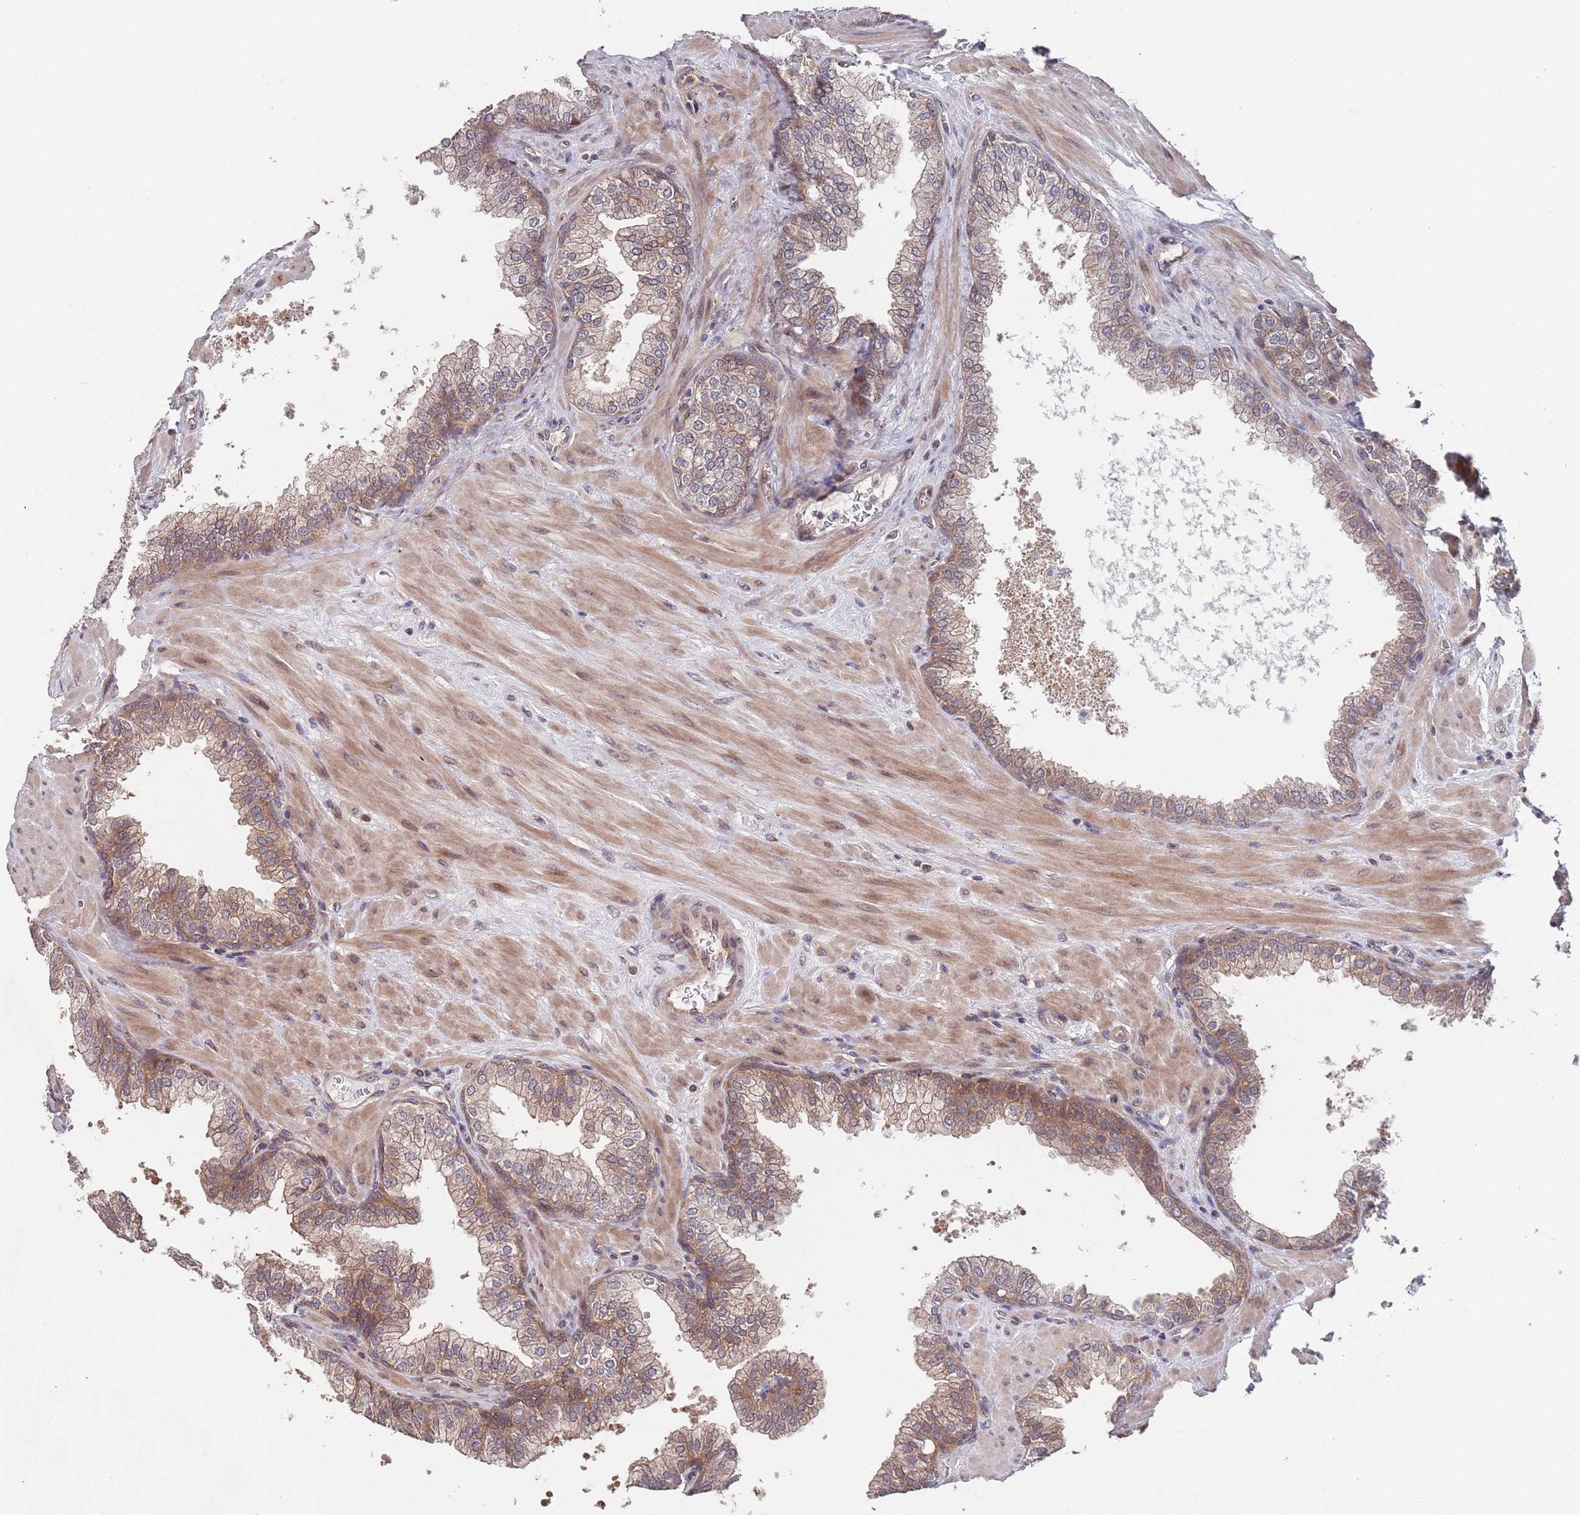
{"staining": {"intensity": "moderate", "quantity": "25%-75%", "location": "cytoplasmic/membranous"}, "tissue": "prostate", "cell_type": "Glandular cells", "image_type": "normal", "snomed": [{"axis": "morphology", "description": "Normal tissue, NOS"}, {"axis": "topography", "description": "Prostate"}], "caption": "This micrograph displays immunohistochemistry (IHC) staining of unremarkable human prostate, with medium moderate cytoplasmic/membranous staining in approximately 25%-75% of glandular cells.", "gene": "UNC45A", "patient": {"sex": "male", "age": 60}}